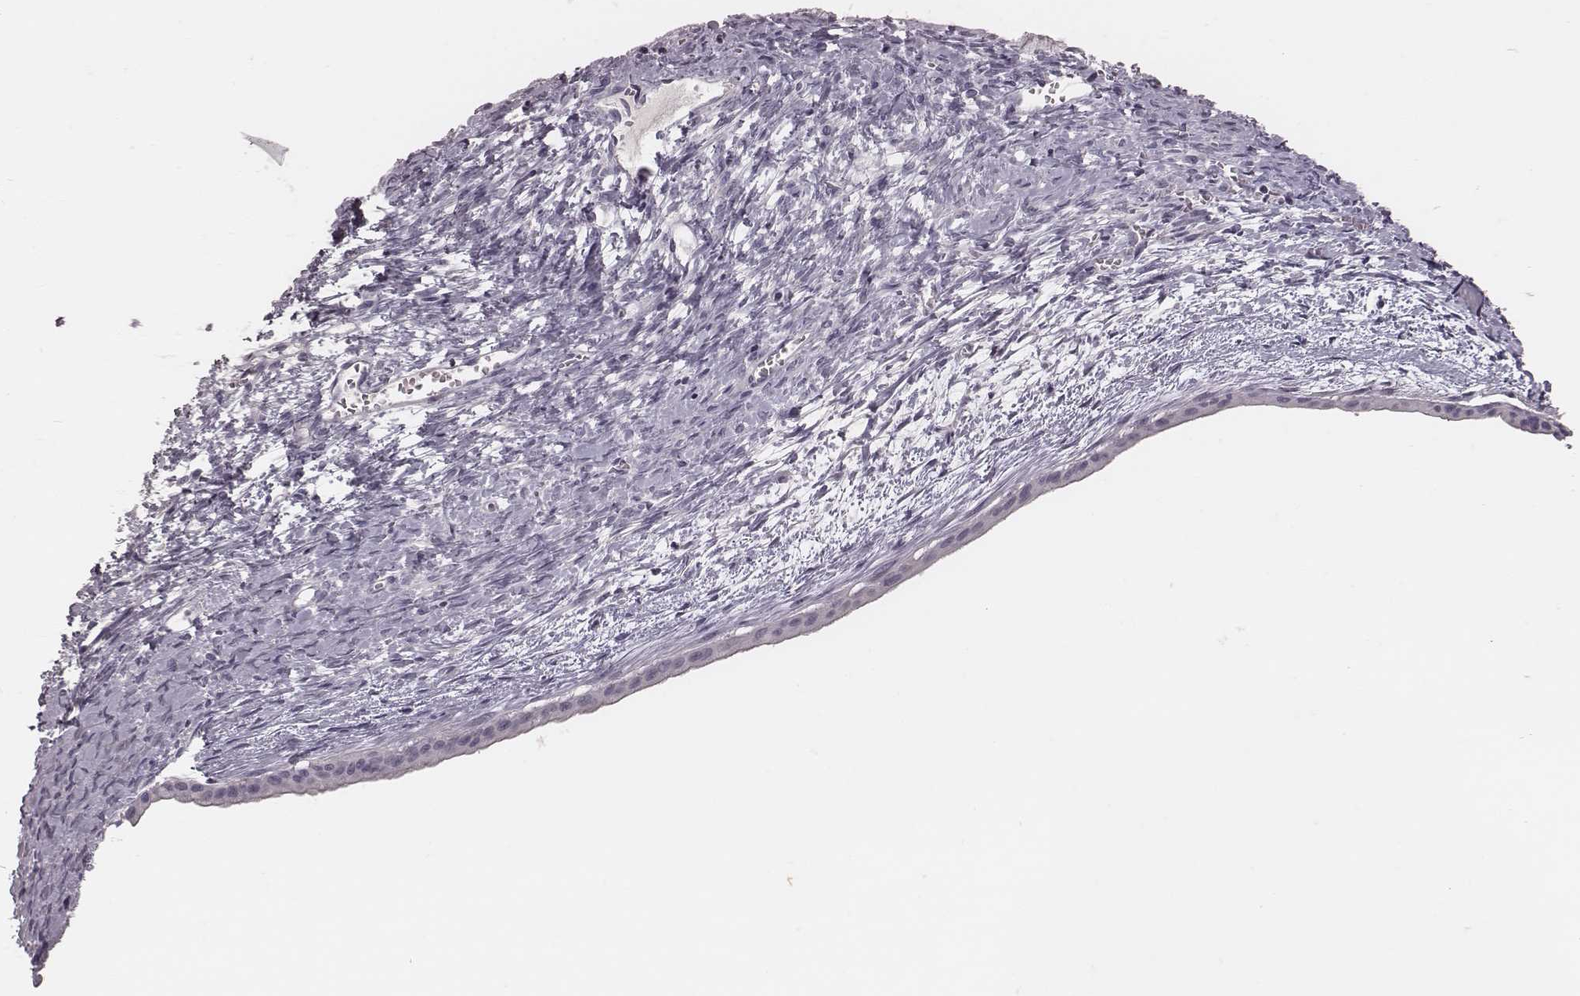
{"staining": {"intensity": "negative", "quantity": "none", "location": "none"}, "tissue": "ovarian cancer", "cell_type": "Tumor cells", "image_type": "cancer", "snomed": [{"axis": "morphology", "description": "Cystadenocarcinoma, mucinous, NOS"}, {"axis": "topography", "description": "Ovary"}], "caption": "Mucinous cystadenocarcinoma (ovarian) was stained to show a protein in brown. There is no significant positivity in tumor cells.", "gene": "PDCD1", "patient": {"sex": "female", "age": 41}}